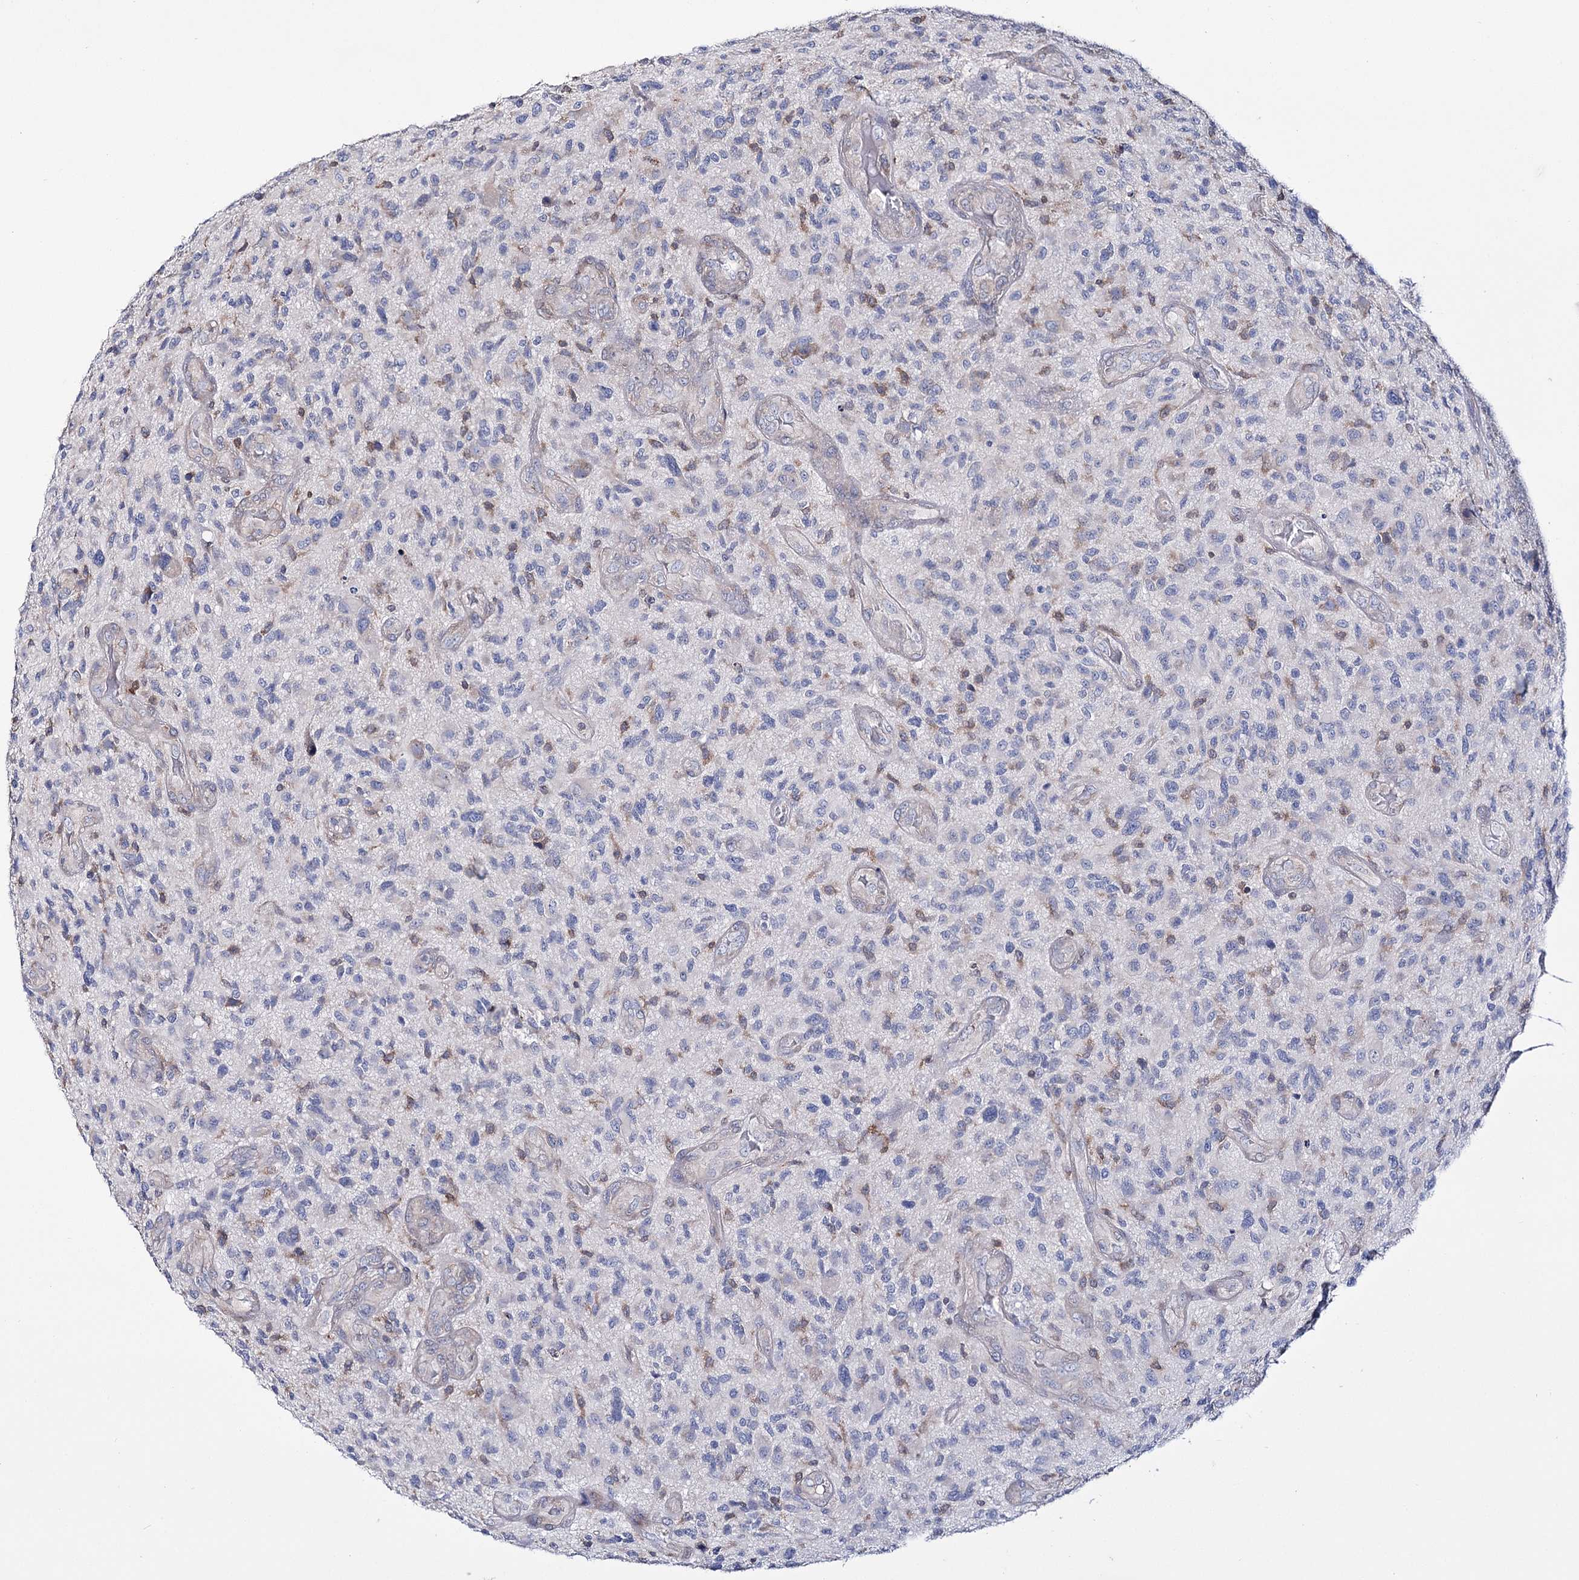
{"staining": {"intensity": "negative", "quantity": "none", "location": "none"}, "tissue": "glioma", "cell_type": "Tumor cells", "image_type": "cancer", "snomed": [{"axis": "morphology", "description": "Glioma, malignant, High grade"}, {"axis": "topography", "description": "Brain"}], "caption": "Micrograph shows no protein expression in tumor cells of glioma tissue. The staining is performed using DAB (3,3'-diaminobenzidine) brown chromogen with nuclei counter-stained in using hematoxylin.", "gene": "PTER", "patient": {"sex": "male", "age": 47}}